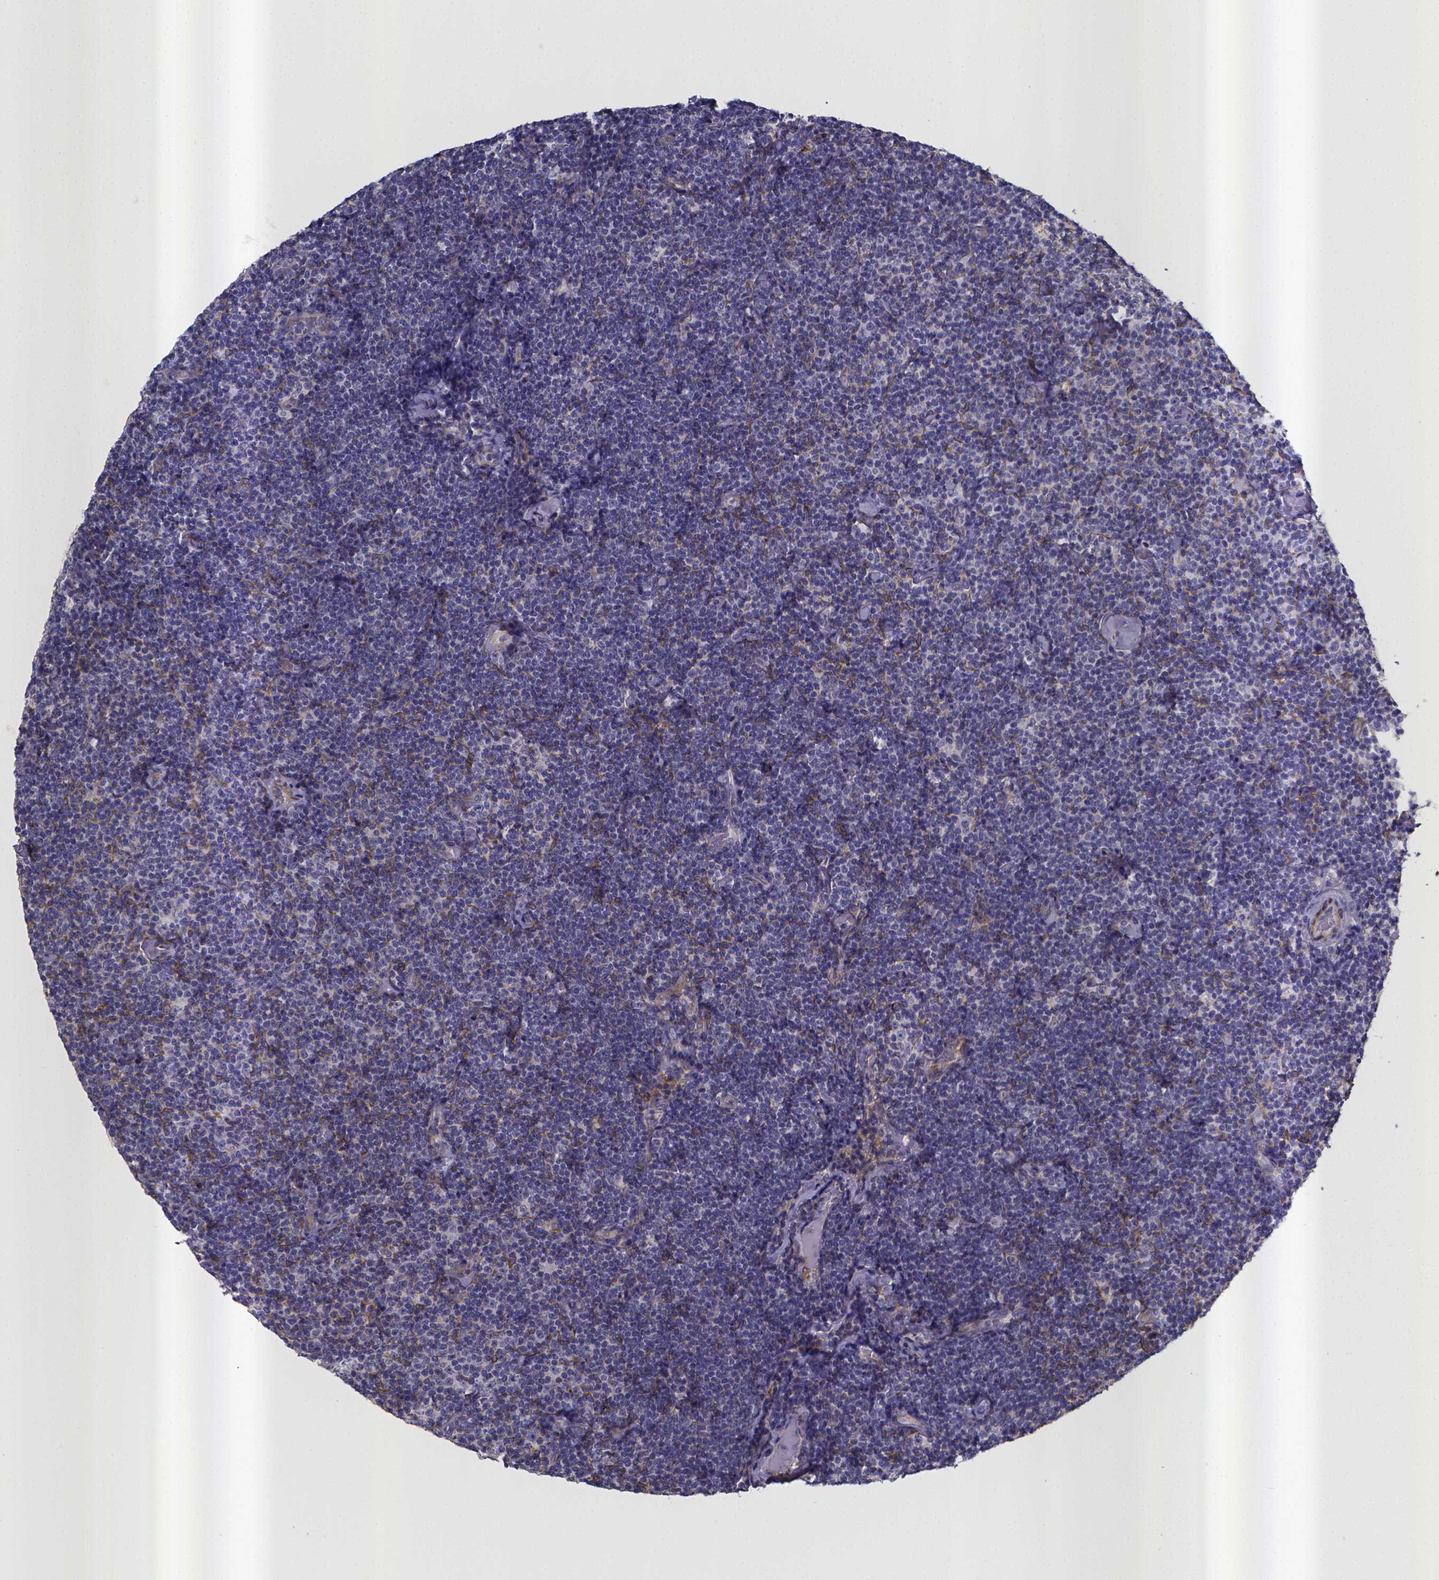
{"staining": {"intensity": "negative", "quantity": "none", "location": "none"}, "tissue": "lymphoma", "cell_type": "Tumor cells", "image_type": "cancer", "snomed": [{"axis": "morphology", "description": "Malignant lymphoma, non-Hodgkin's type, Low grade"}, {"axis": "topography", "description": "Lymph node"}], "caption": "This is an immunohistochemistry (IHC) photomicrograph of lymphoma. There is no expression in tumor cells.", "gene": "RERG", "patient": {"sex": "male", "age": 81}}